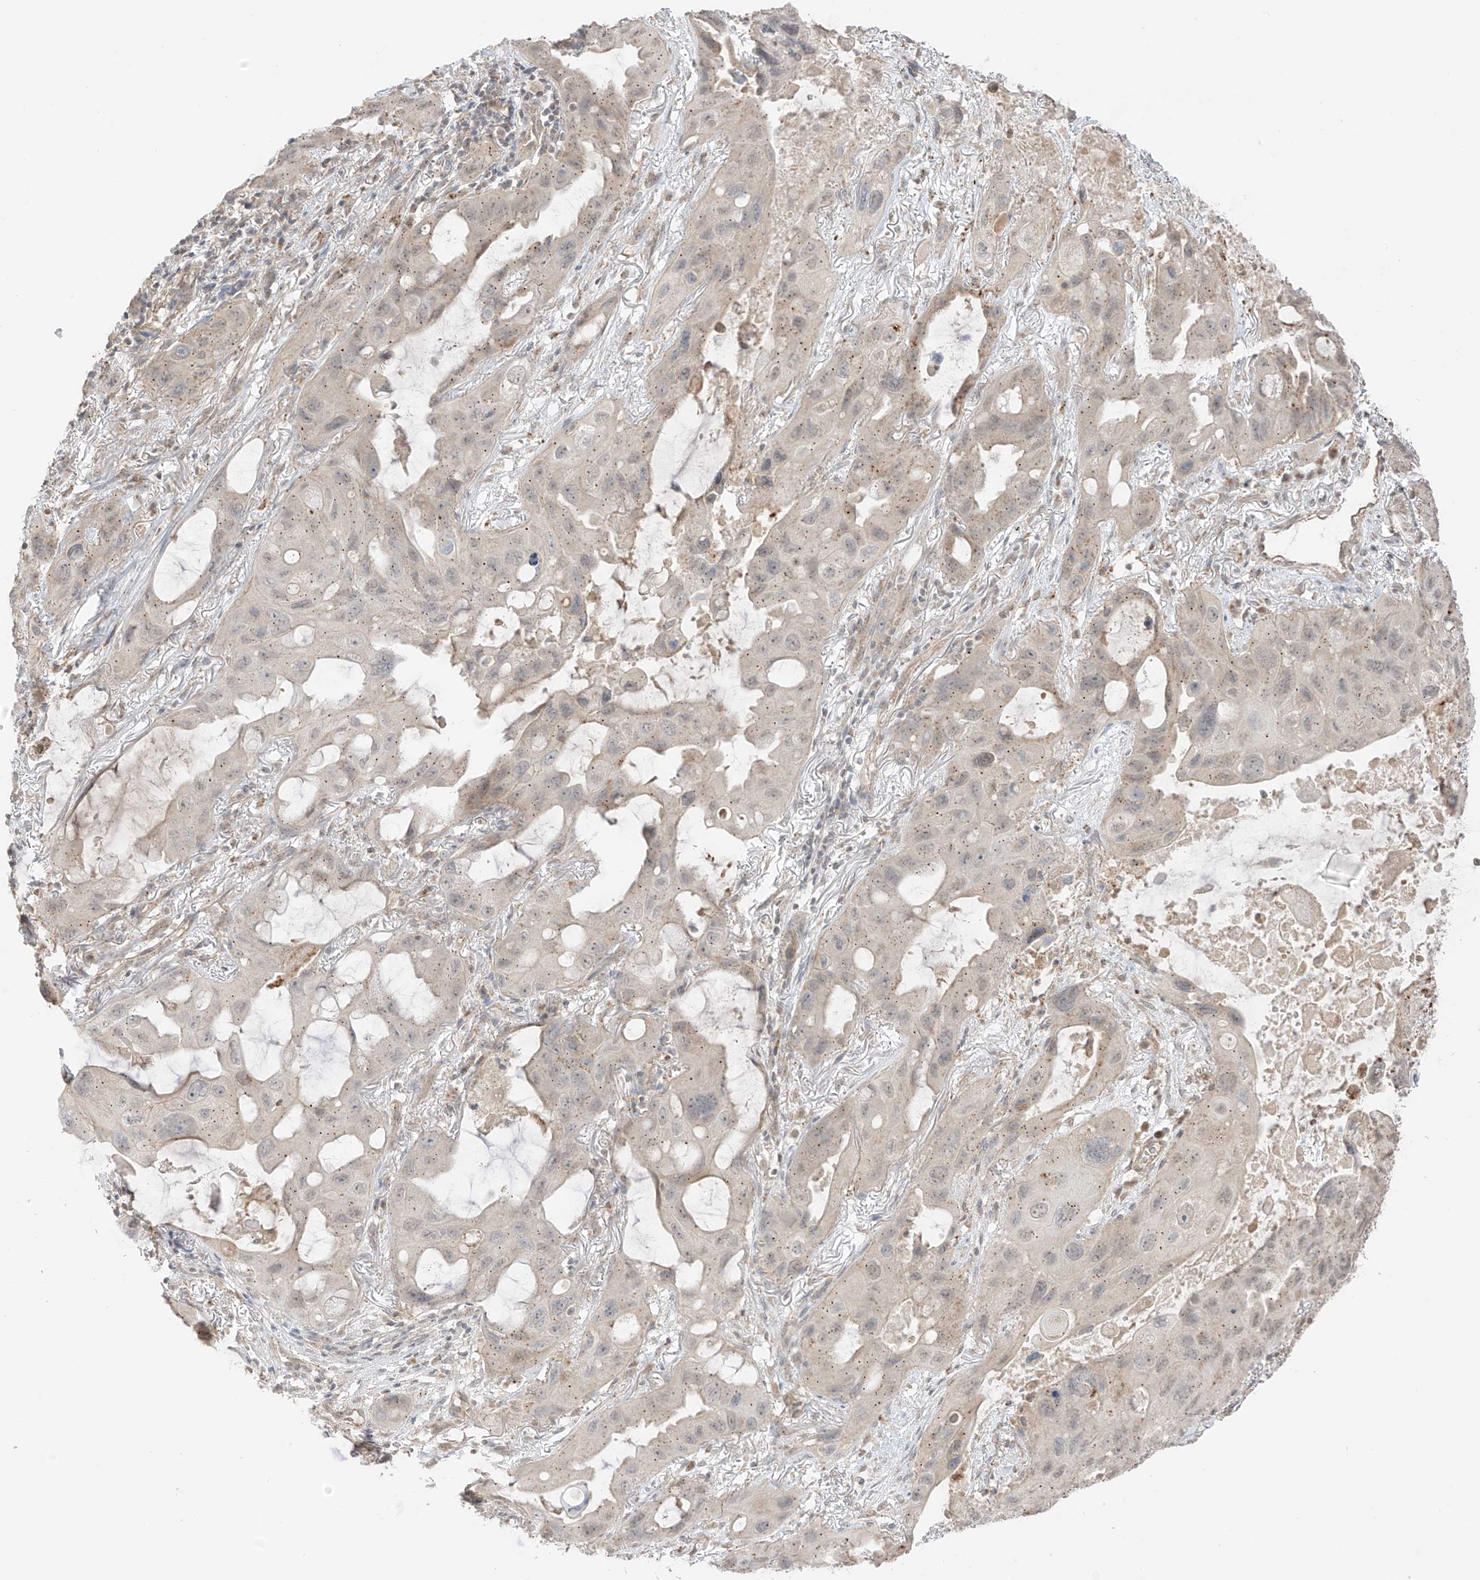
{"staining": {"intensity": "moderate", "quantity": "25%-75%", "location": "cytoplasmic/membranous"}, "tissue": "lung cancer", "cell_type": "Tumor cells", "image_type": "cancer", "snomed": [{"axis": "morphology", "description": "Squamous cell carcinoma, NOS"}, {"axis": "topography", "description": "Lung"}], "caption": "Immunohistochemical staining of squamous cell carcinoma (lung) displays medium levels of moderate cytoplasmic/membranous staining in approximately 25%-75% of tumor cells.", "gene": "N4BP3", "patient": {"sex": "female", "age": 73}}